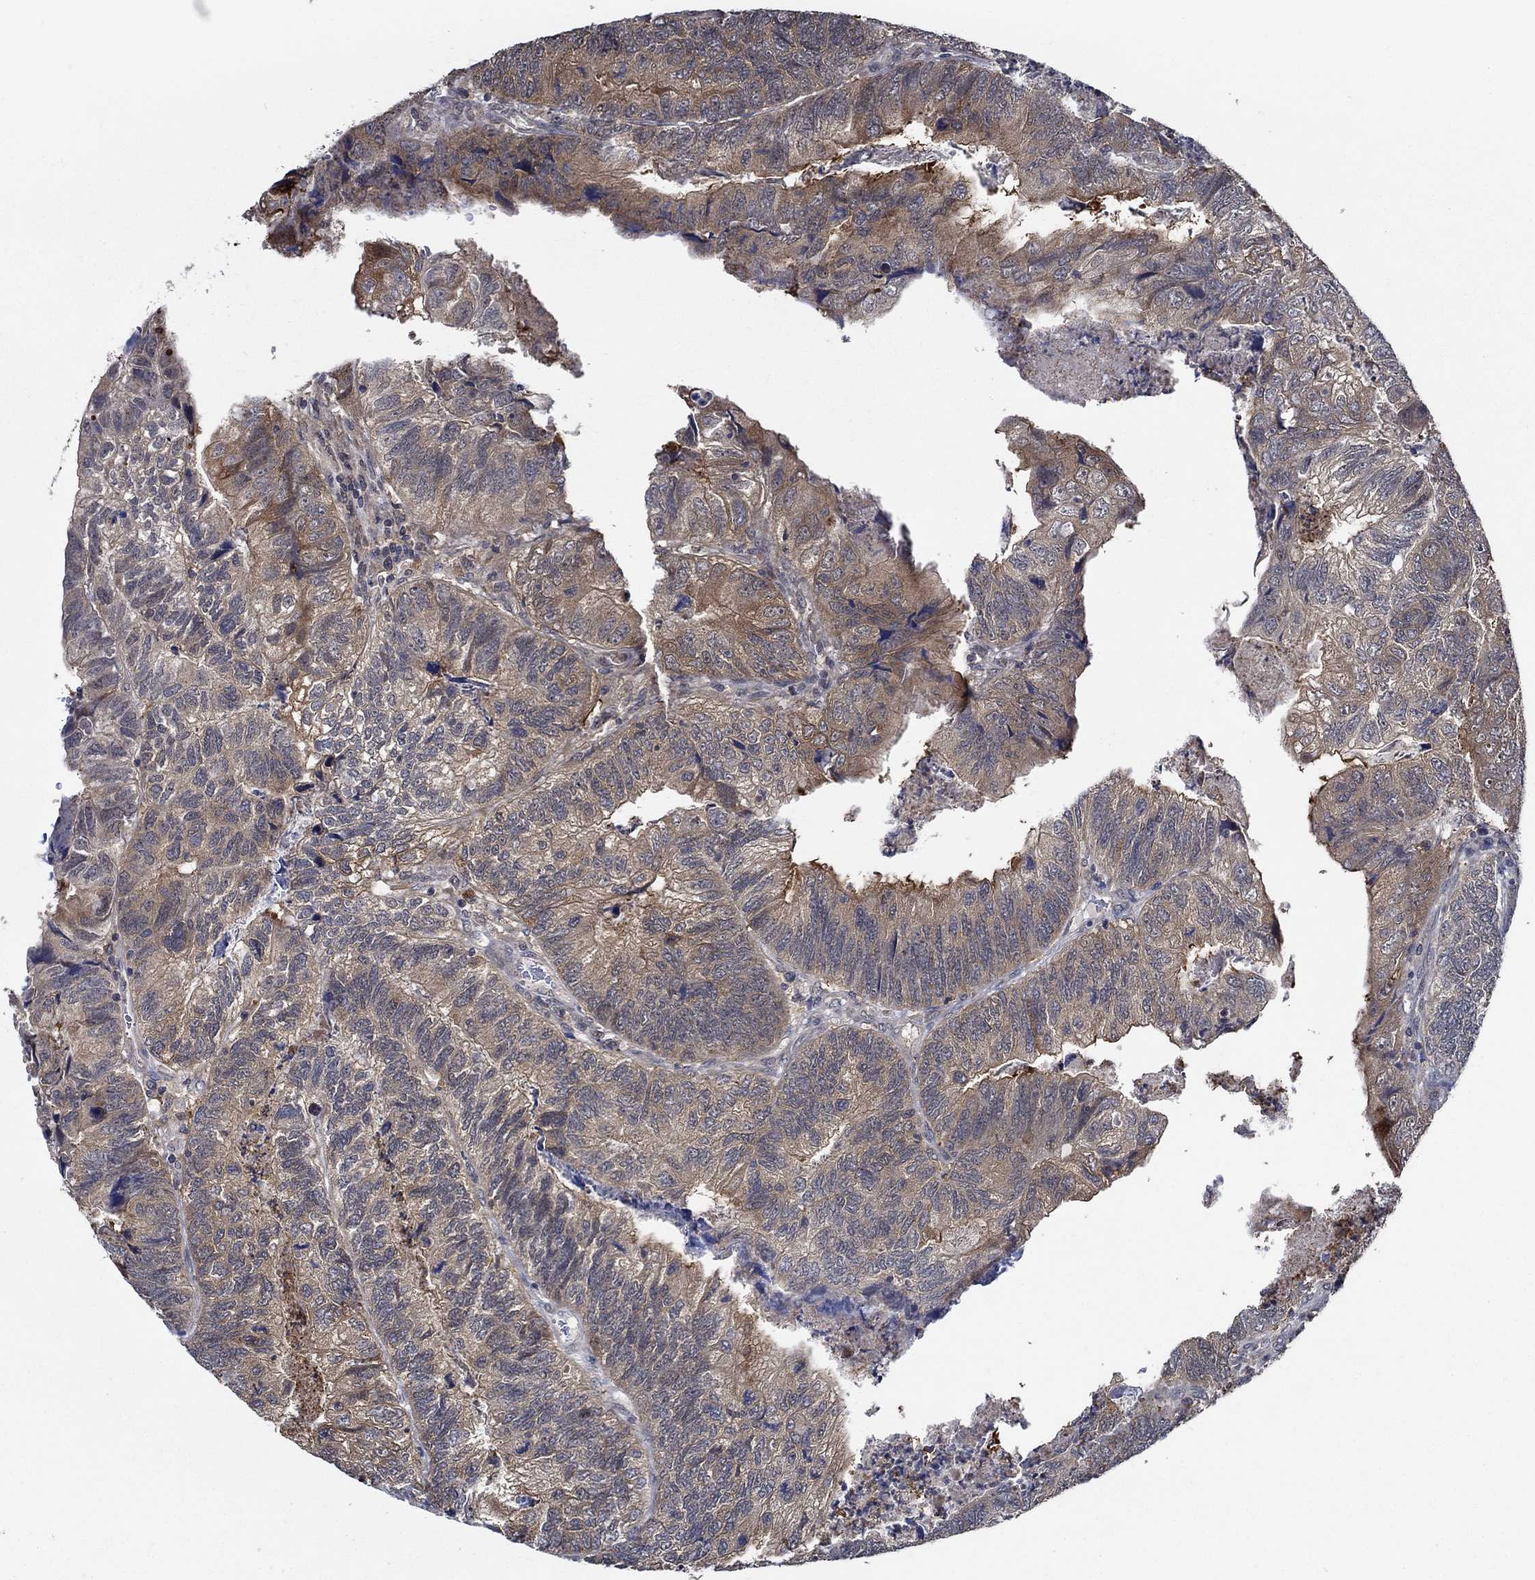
{"staining": {"intensity": "moderate", "quantity": "25%-75%", "location": "cytoplasmic/membranous"}, "tissue": "colorectal cancer", "cell_type": "Tumor cells", "image_type": "cancer", "snomed": [{"axis": "morphology", "description": "Adenocarcinoma, NOS"}, {"axis": "topography", "description": "Colon"}], "caption": "Colorectal cancer (adenocarcinoma) tissue displays moderate cytoplasmic/membranous positivity in about 25%-75% of tumor cells, visualized by immunohistochemistry.", "gene": "DACT1", "patient": {"sex": "female", "age": 67}}